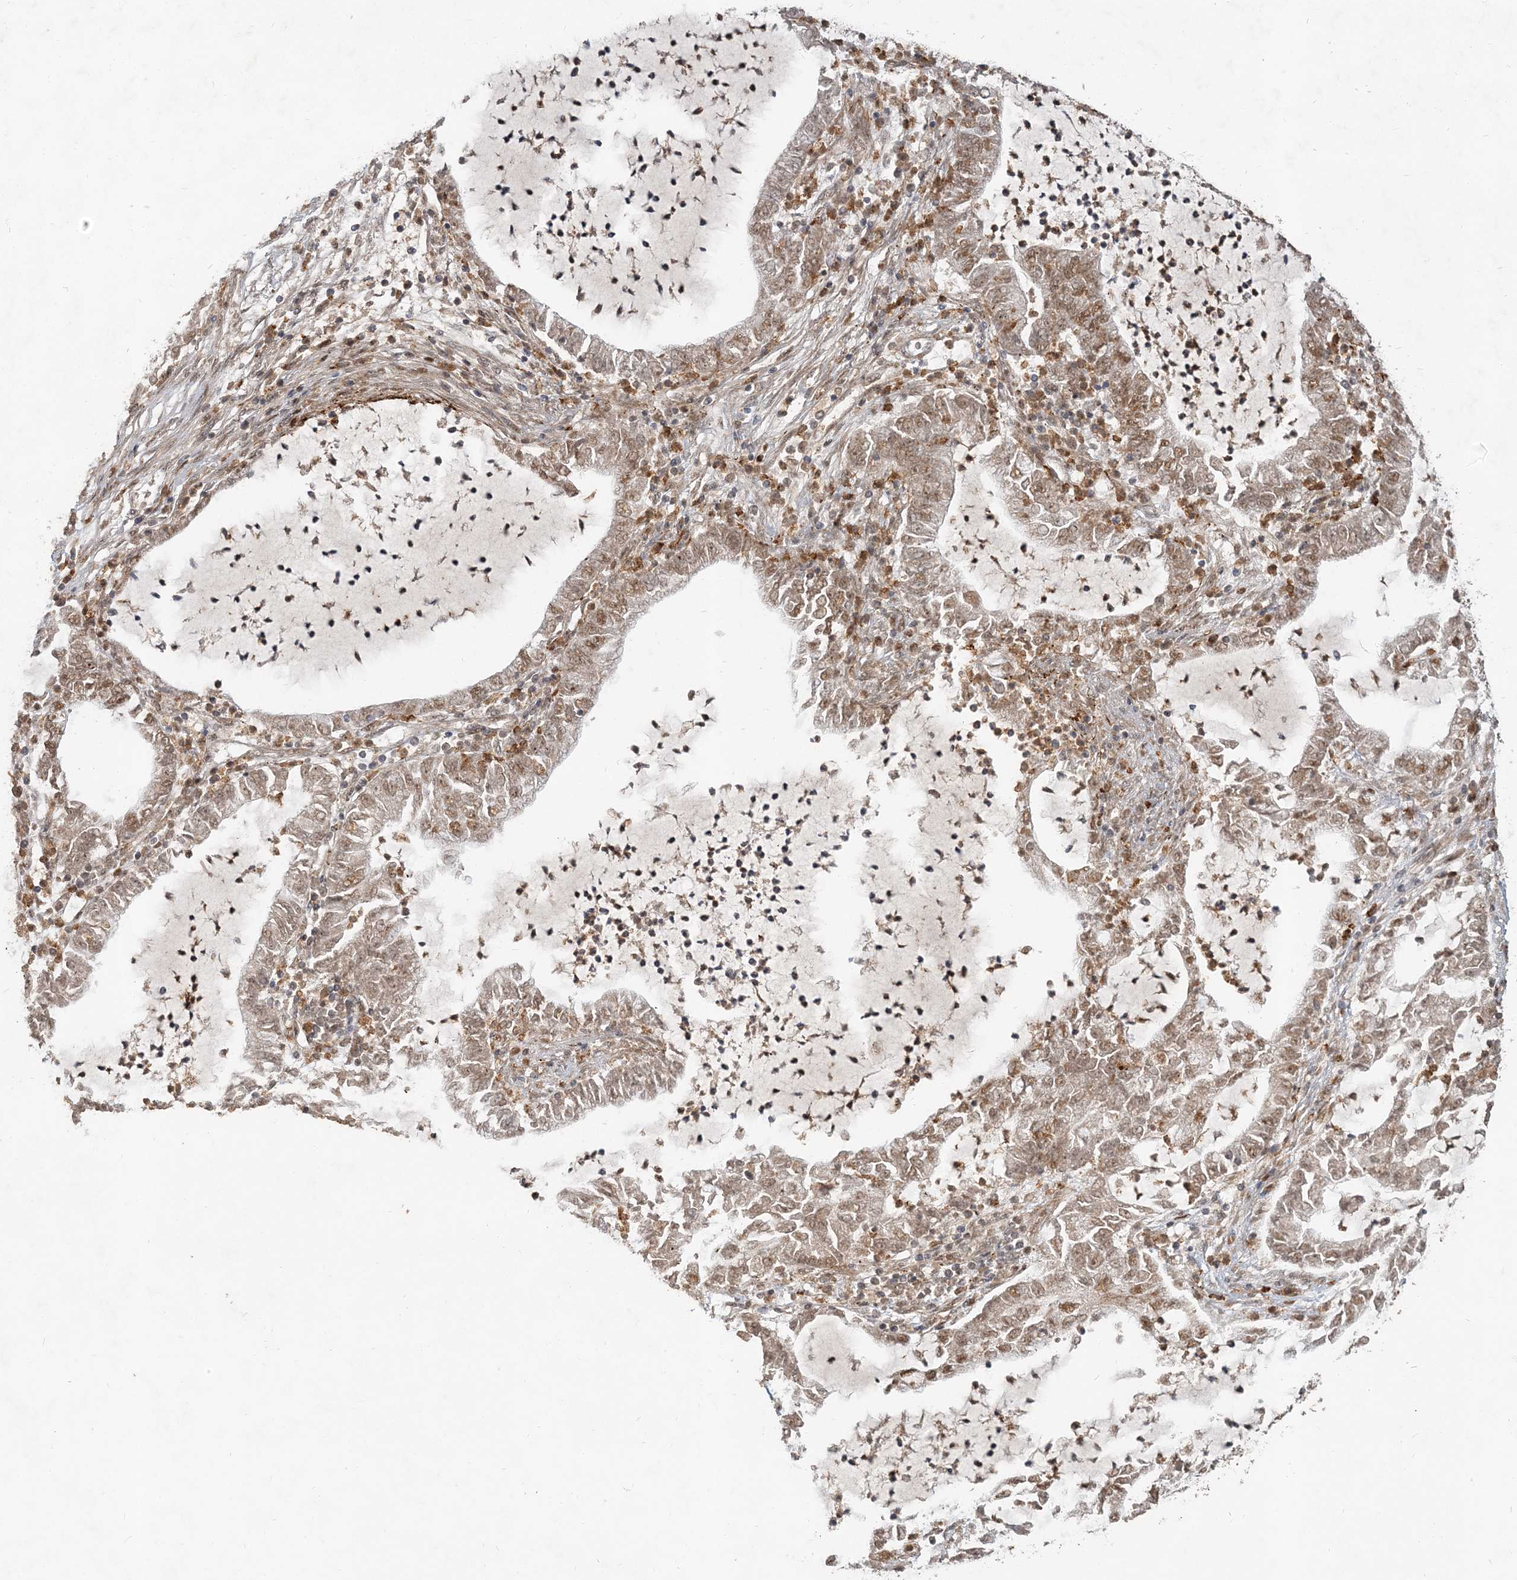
{"staining": {"intensity": "moderate", "quantity": ">75%", "location": "cytoplasmic/membranous,nuclear"}, "tissue": "lung cancer", "cell_type": "Tumor cells", "image_type": "cancer", "snomed": [{"axis": "morphology", "description": "Adenocarcinoma, NOS"}, {"axis": "topography", "description": "Lung"}], "caption": "Lung cancer tissue reveals moderate cytoplasmic/membranous and nuclear positivity in approximately >75% of tumor cells", "gene": "RAB14", "patient": {"sex": "female", "age": 51}}